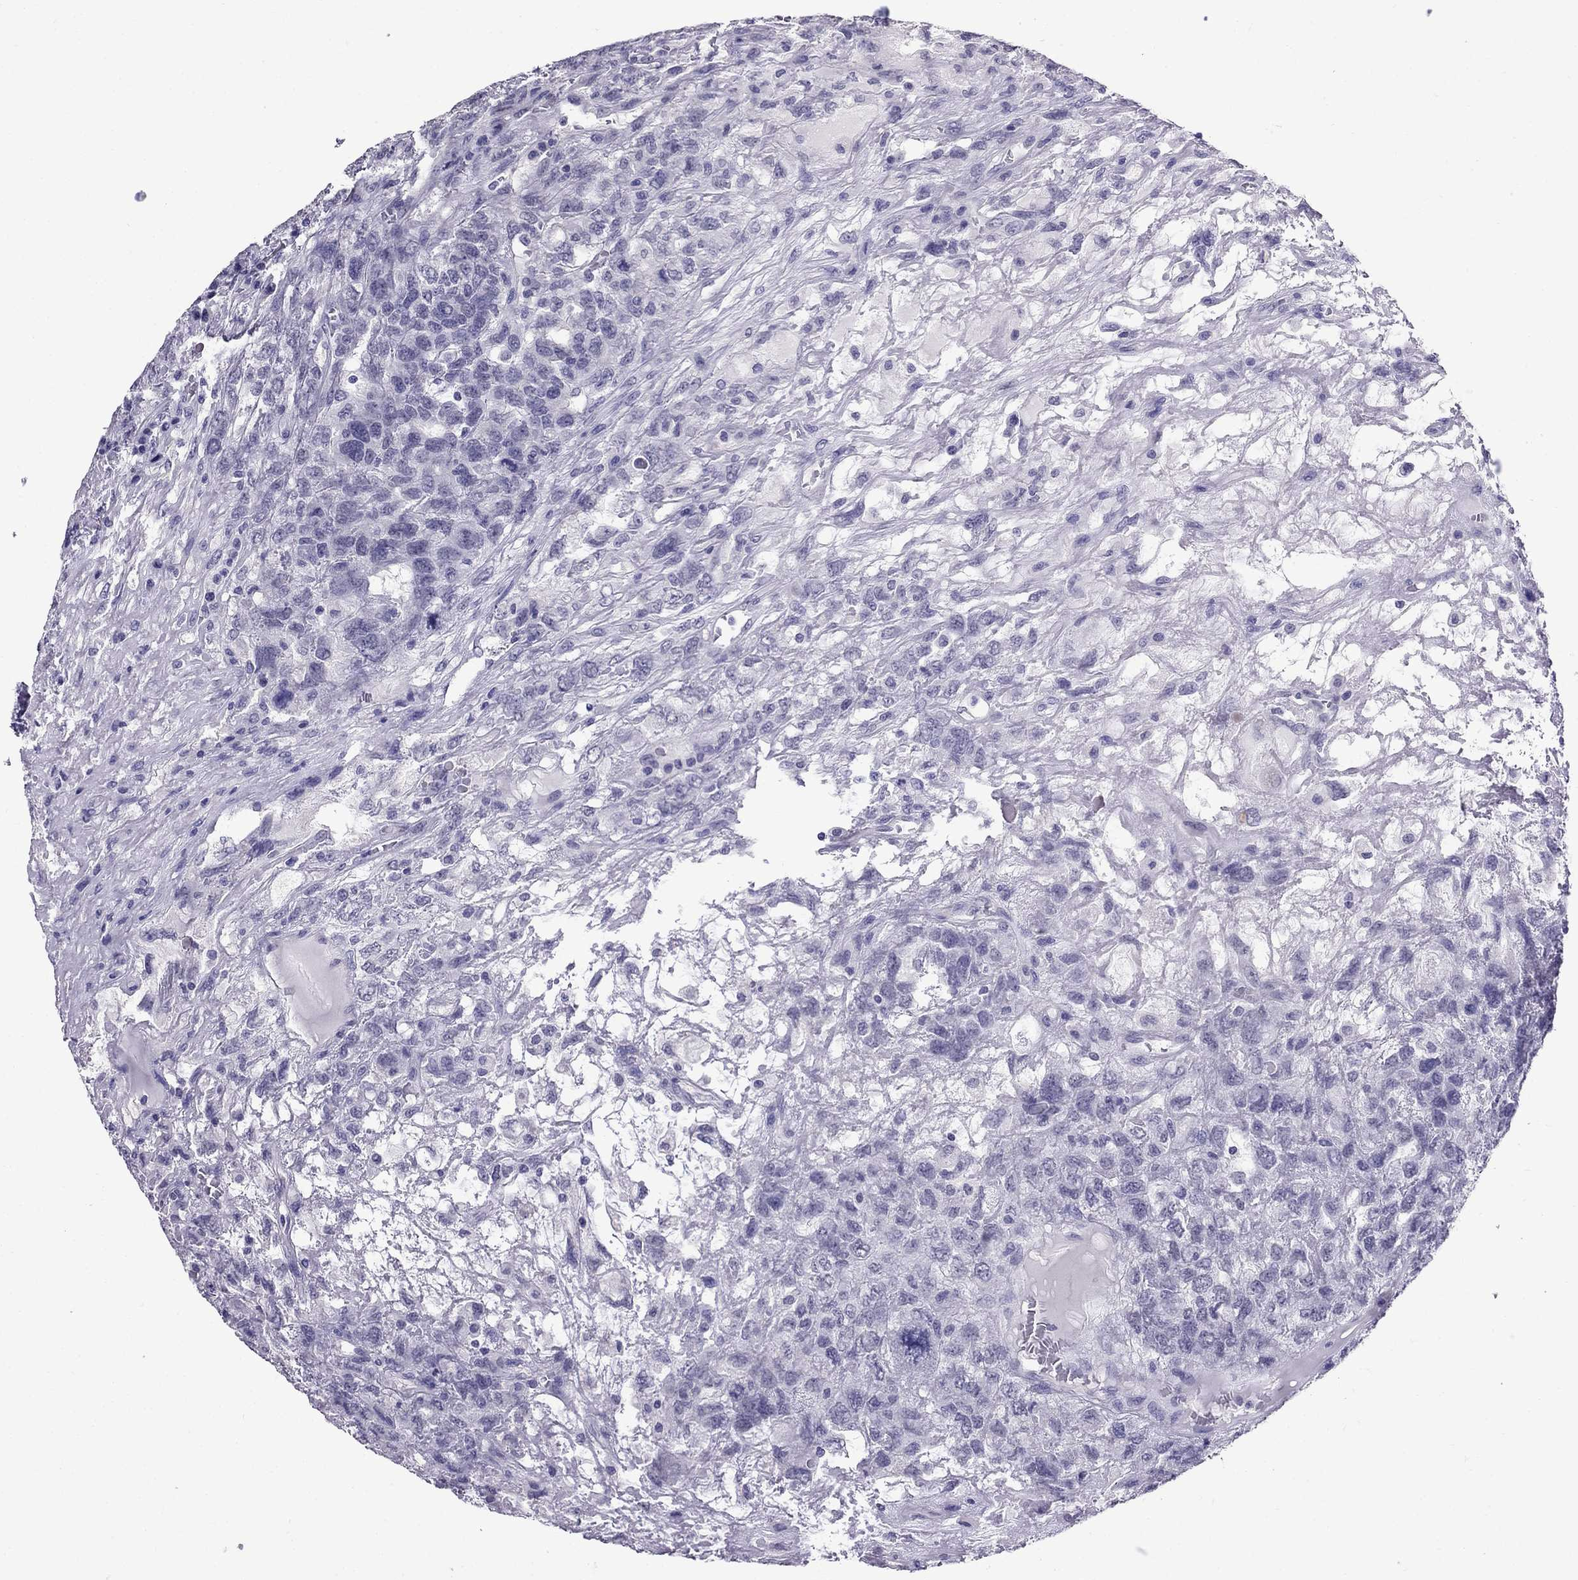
{"staining": {"intensity": "negative", "quantity": "none", "location": "none"}, "tissue": "testis cancer", "cell_type": "Tumor cells", "image_type": "cancer", "snomed": [{"axis": "morphology", "description": "Seminoma, NOS"}, {"axis": "topography", "description": "Testis"}], "caption": "Testis cancer (seminoma) stained for a protein using immunohistochemistry displays no positivity tumor cells.", "gene": "OLFM4", "patient": {"sex": "male", "age": 52}}